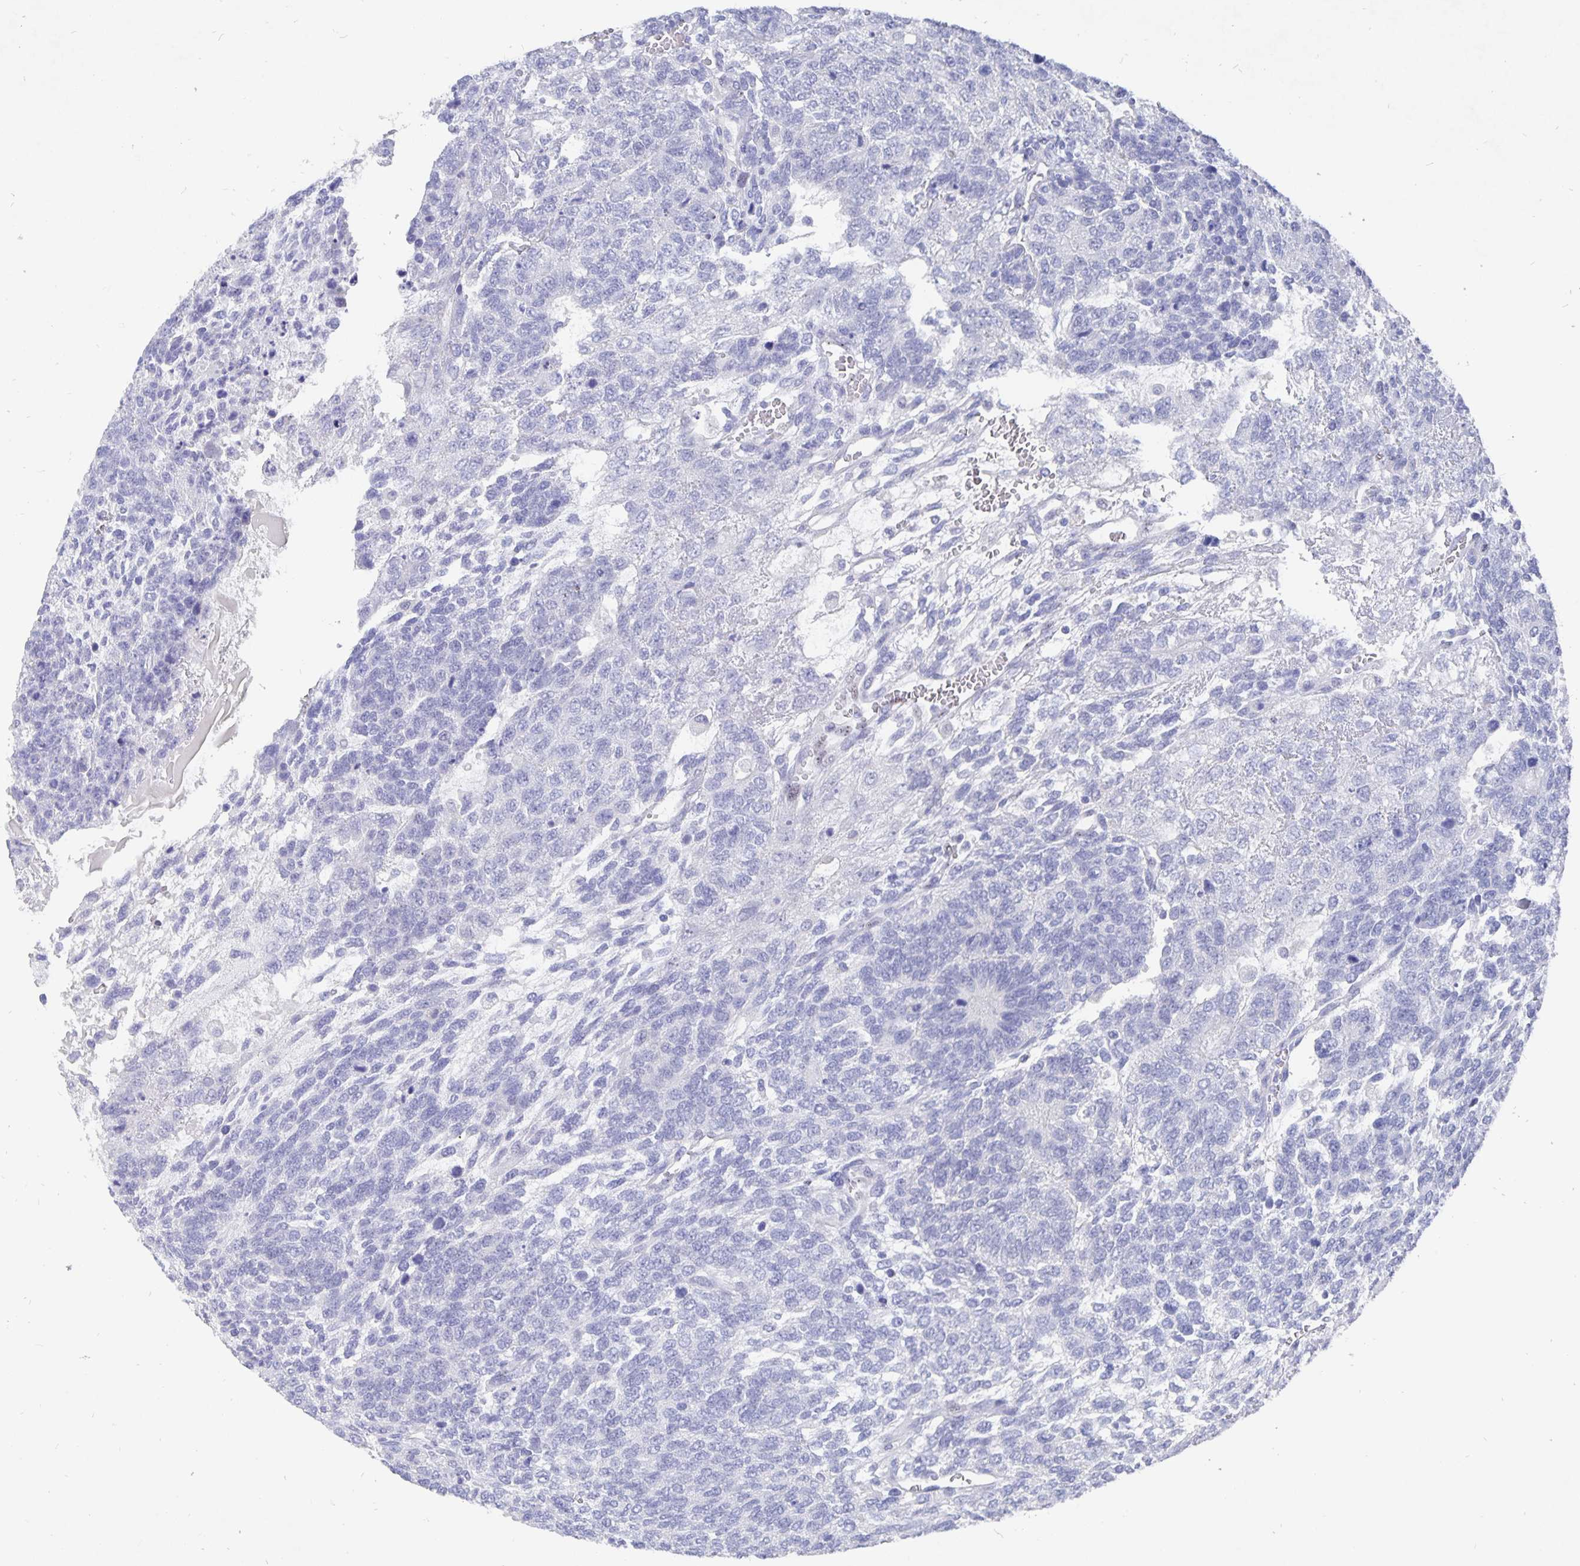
{"staining": {"intensity": "negative", "quantity": "none", "location": "none"}, "tissue": "testis cancer", "cell_type": "Tumor cells", "image_type": "cancer", "snomed": [{"axis": "morphology", "description": "Normal tissue, NOS"}, {"axis": "morphology", "description": "Carcinoma, Embryonal, NOS"}, {"axis": "topography", "description": "Testis"}, {"axis": "topography", "description": "Epididymis"}], "caption": "The micrograph reveals no staining of tumor cells in testis cancer (embryonal carcinoma).", "gene": "SMOC1", "patient": {"sex": "male", "age": 23}}